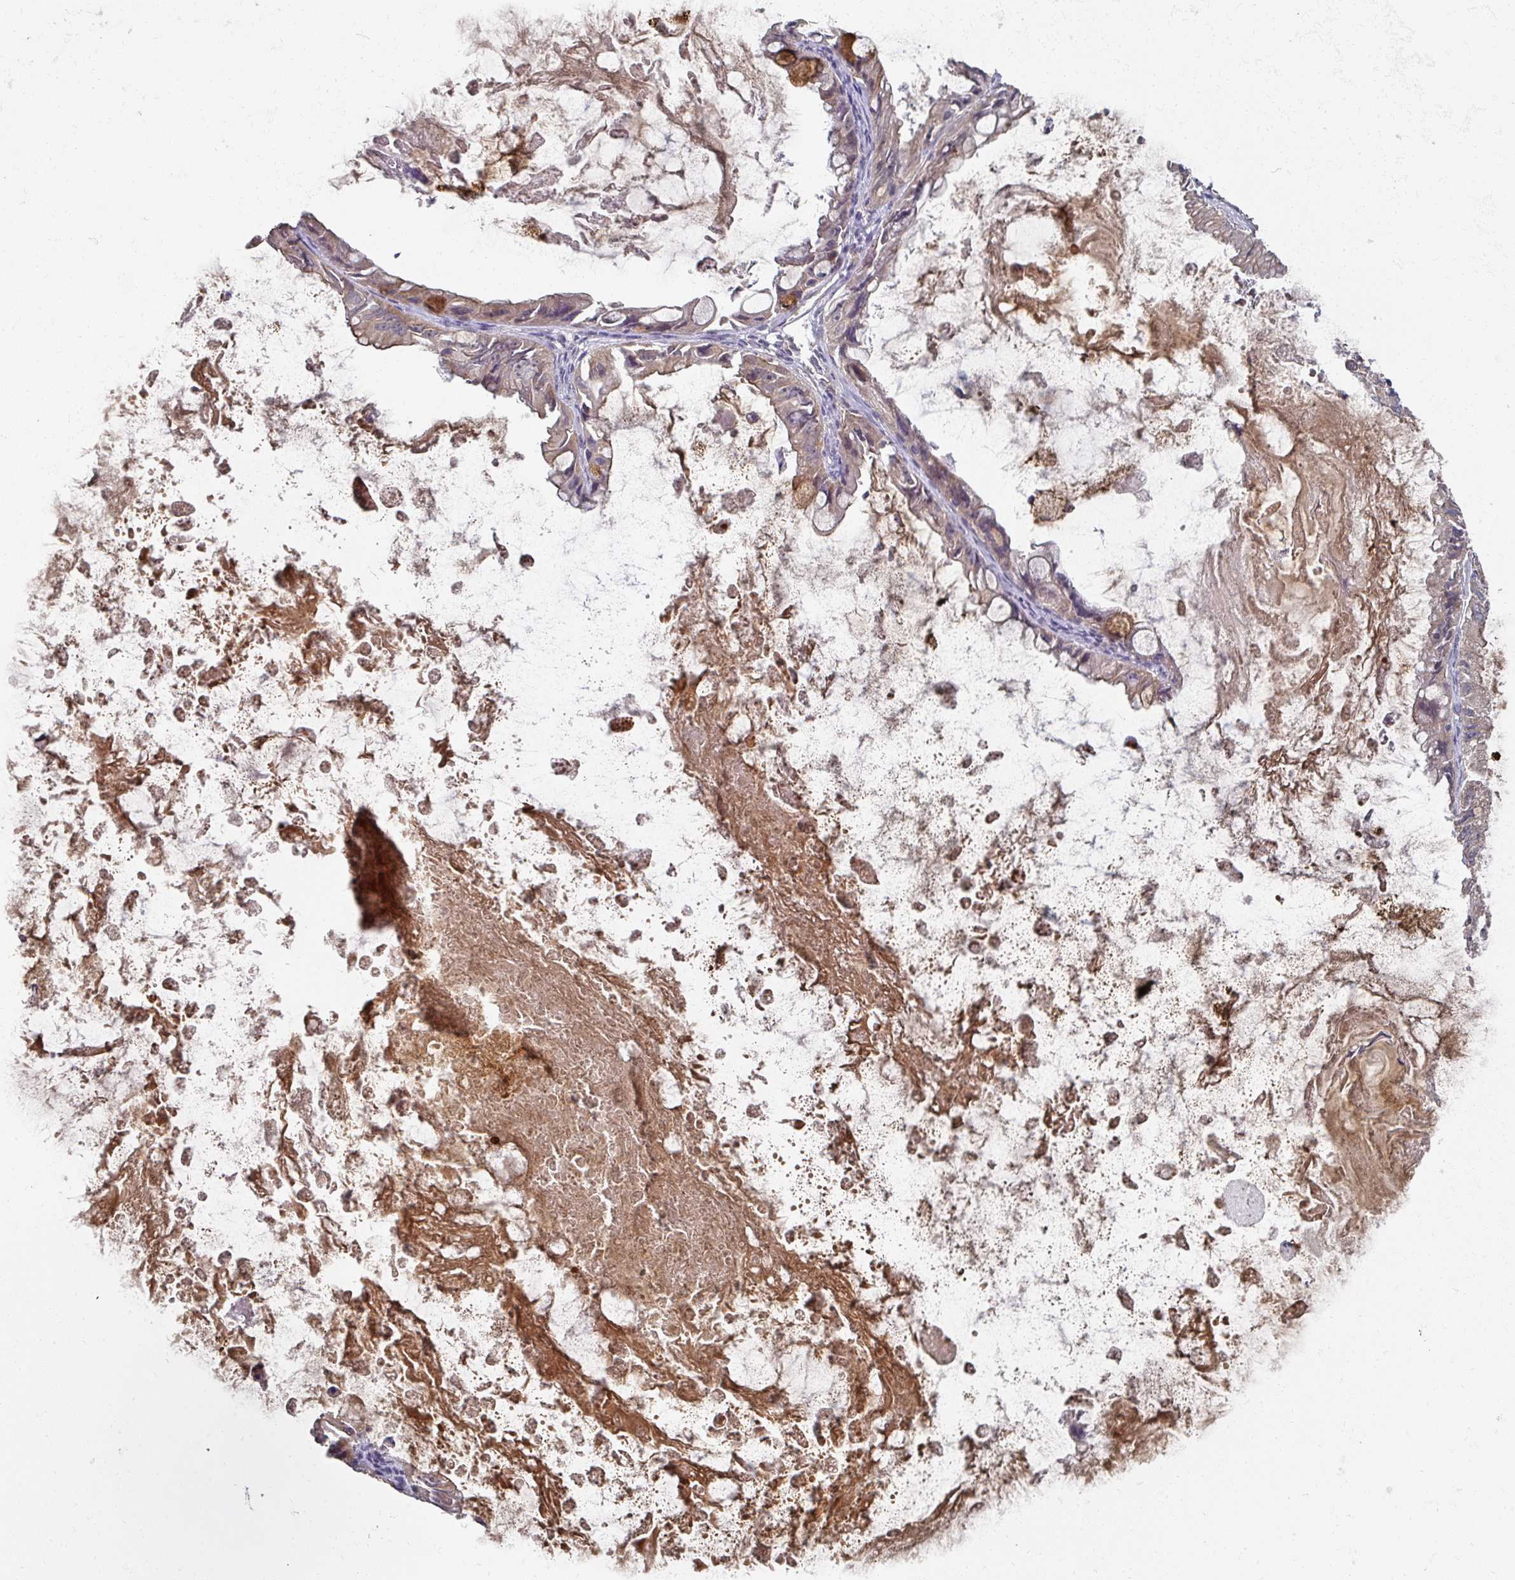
{"staining": {"intensity": "weak", "quantity": "<25%", "location": "cytoplasmic/membranous"}, "tissue": "ovarian cancer", "cell_type": "Tumor cells", "image_type": "cancer", "snomed": [{"axis": "morphology", "description": "Cystadenocarcinoma, mucinous, NOS"}, {"axis": "topography", "description": "Ovary"}], "caption": "An immunohistochemistry image of mucinous cystadenocarcinoma (ovarian) is shown. There is no staining in tumor cells of mucinous cystadenocarcinoma (ovarian).", "gene": "DNAJC7", "patient": {"sex": "female", "age": 61}}